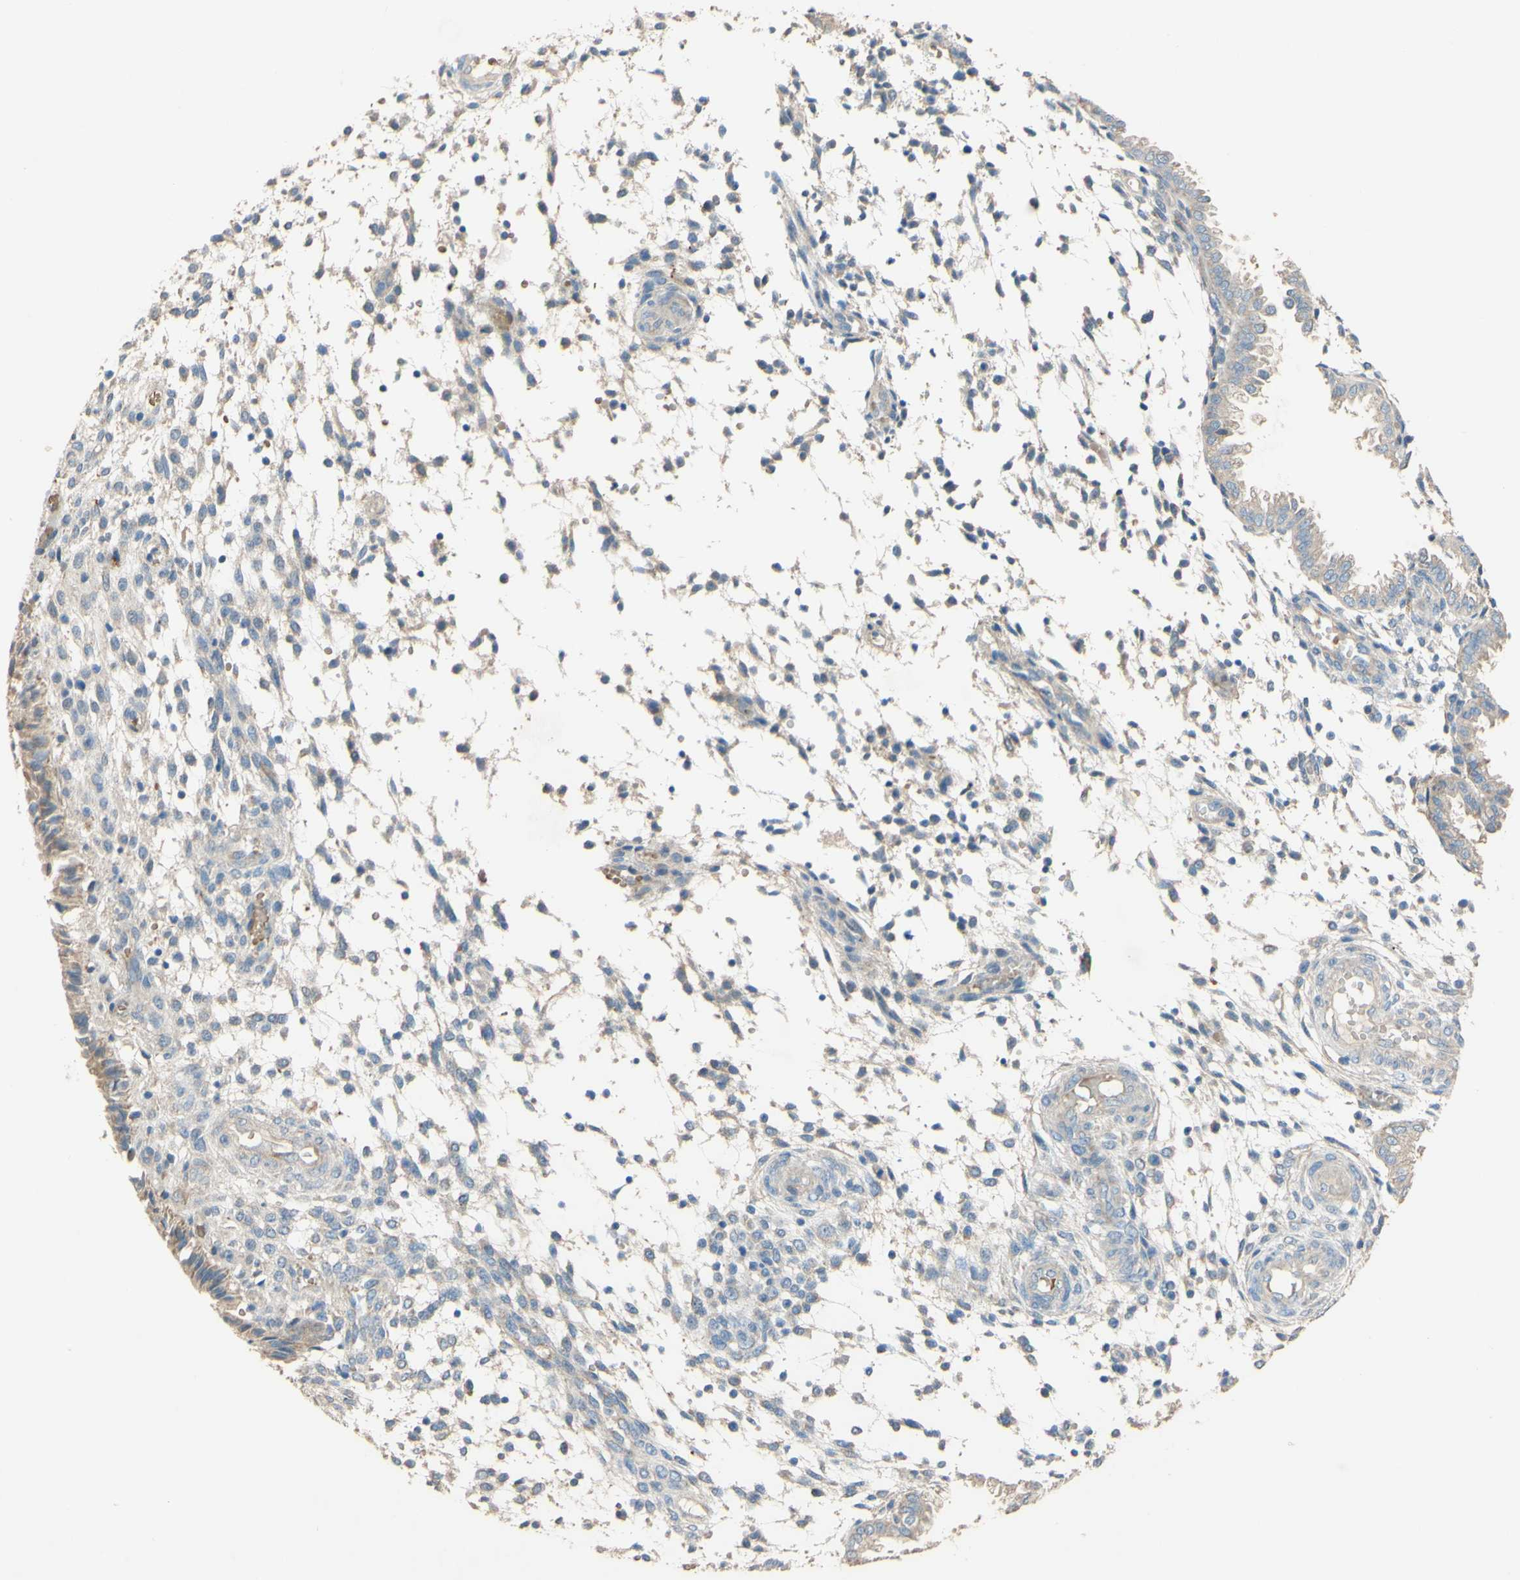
{"staining": {"intensity": "moderate", "quantity": "25%-75%", "location": "cytoplasmic/membranous"}, "tissue": "endometrium", "cell_type": "Cells in endometrial stroma", "image_type": "normal", "snomed": [{"axis": "morphology", "description": "Normal tissue, NOS"}, {"axis": "topography", "description": "Endometrium"}], "caption": "Immunohistochemical staining of unremarkable endometrium displays medium levels of moderate cytoplasmic/membranous staining in about 25%-75% of cells in endometrial stroma. (Brightfield microscopy of DAB IHC at high magnification).", "gene": "DKK3", "patient": {"sex": "female", "age": 33}}